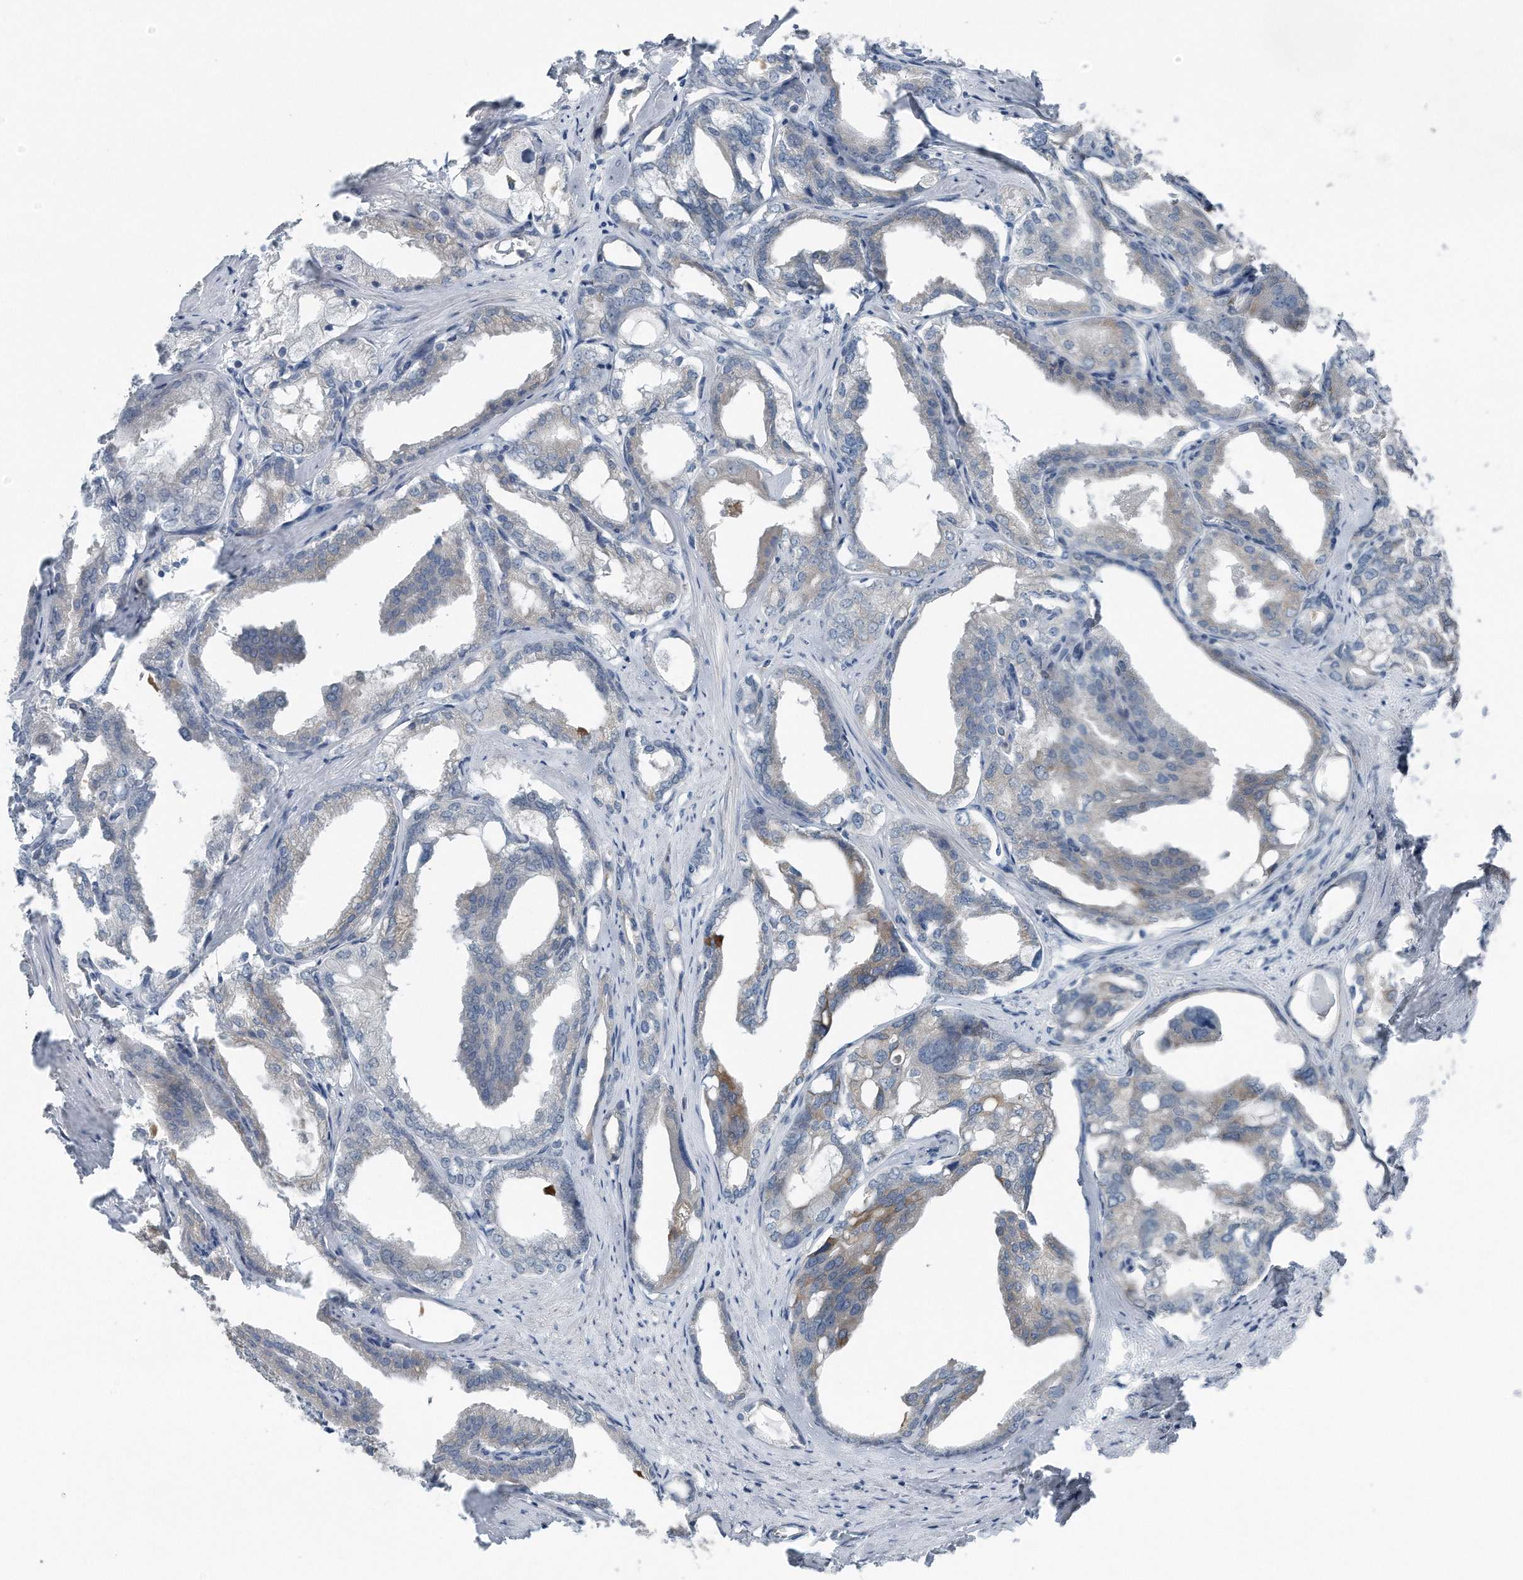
{"staining": {"intensity": "moderate", "quantity": "<25%", "location": "cytoplasmic/membranous"}, "tissue": "prostate cancer", "cell_type": "Tumor cells", "image_type": "cancer", "snomed": [{"axis": "morphology", "description": "Adenocarcinoma, High grade"}, {"axis": "topography", "description": "Prostate"}], "caption": "About <25% of tumor cells in prostate adenocarcinoma (high-grade) demonstrate moderate cytoplasmic/membranous protein positivity as visualized by brown immunohistochemical staining.", "gene": "YRDC", "patient": {"sex": "male", "age": 50}}